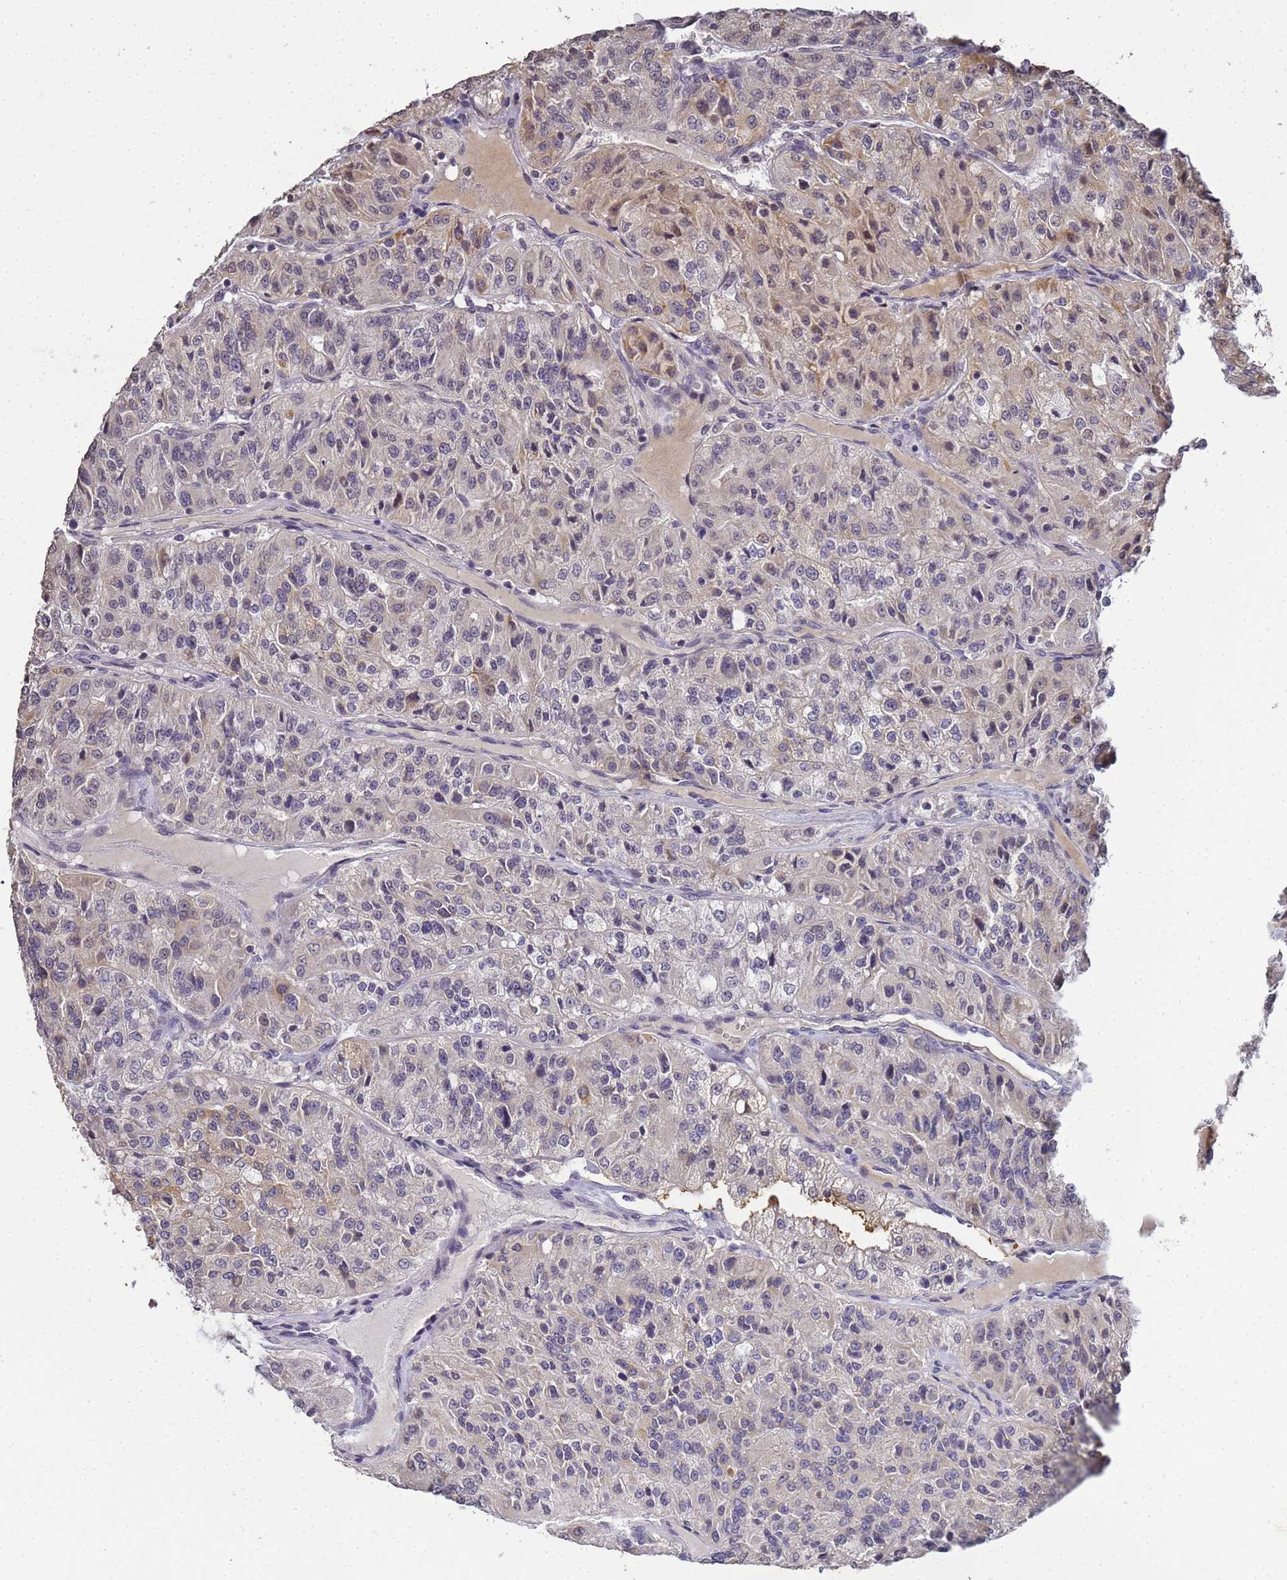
{"staining": {"intensity": "negative", "quantity": "none", "location": "none"}, "tissue": "renal cancer", "cell_type": "Tumor cells", "image_type": "cancer", "snomed": [{"axis": "morphology", "description": "Adenocarcinoma, NOS"}, {"axis": "topography", "description": "Kidney"}], "caption": "Renal adenocarcinoma was stained to show a protein in brown. There is no significant expression in tumor cells.", "gene": "MYL7", "patient": {"sex": "female", "age": 63}}